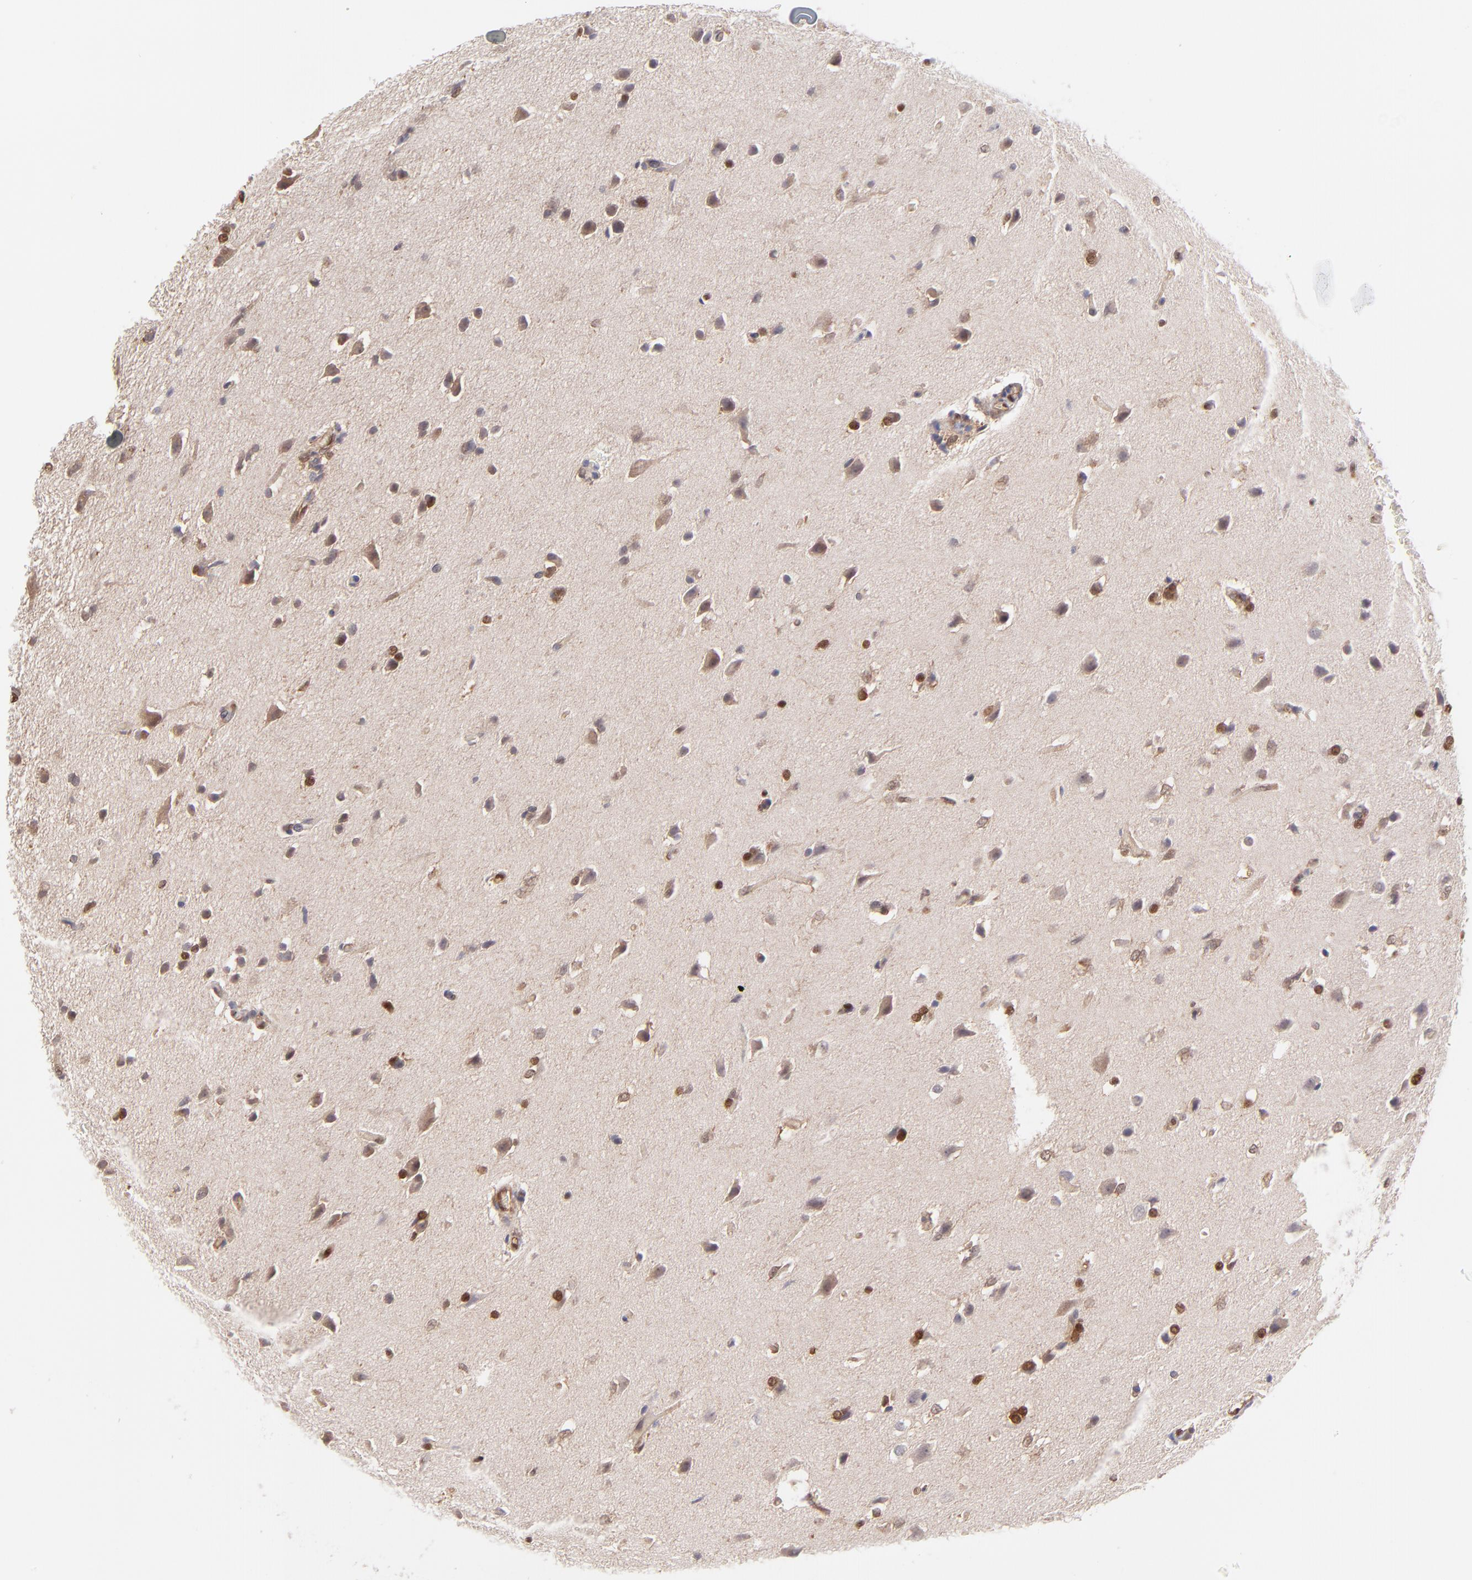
{"staining": {"intensity": "strong", "quantity": ">75%", "location": "nuclear"}, "tissue": "glioma", "cell_type": "Tumor cells", "image_type": "cancer", "snomed": [{"axis": "morphology", "description": "Glioma, malignant, High grade"}, {"axis": "topography", "description": "Brain"}], "caption": "This is a histology image of immunohistochemistry staining of high-grade glioma (malignant), which shows strong expression in the nuclear of tumor cells.", "gene": "HYAL1", "patient": {"sex": "male", "age": 68}}